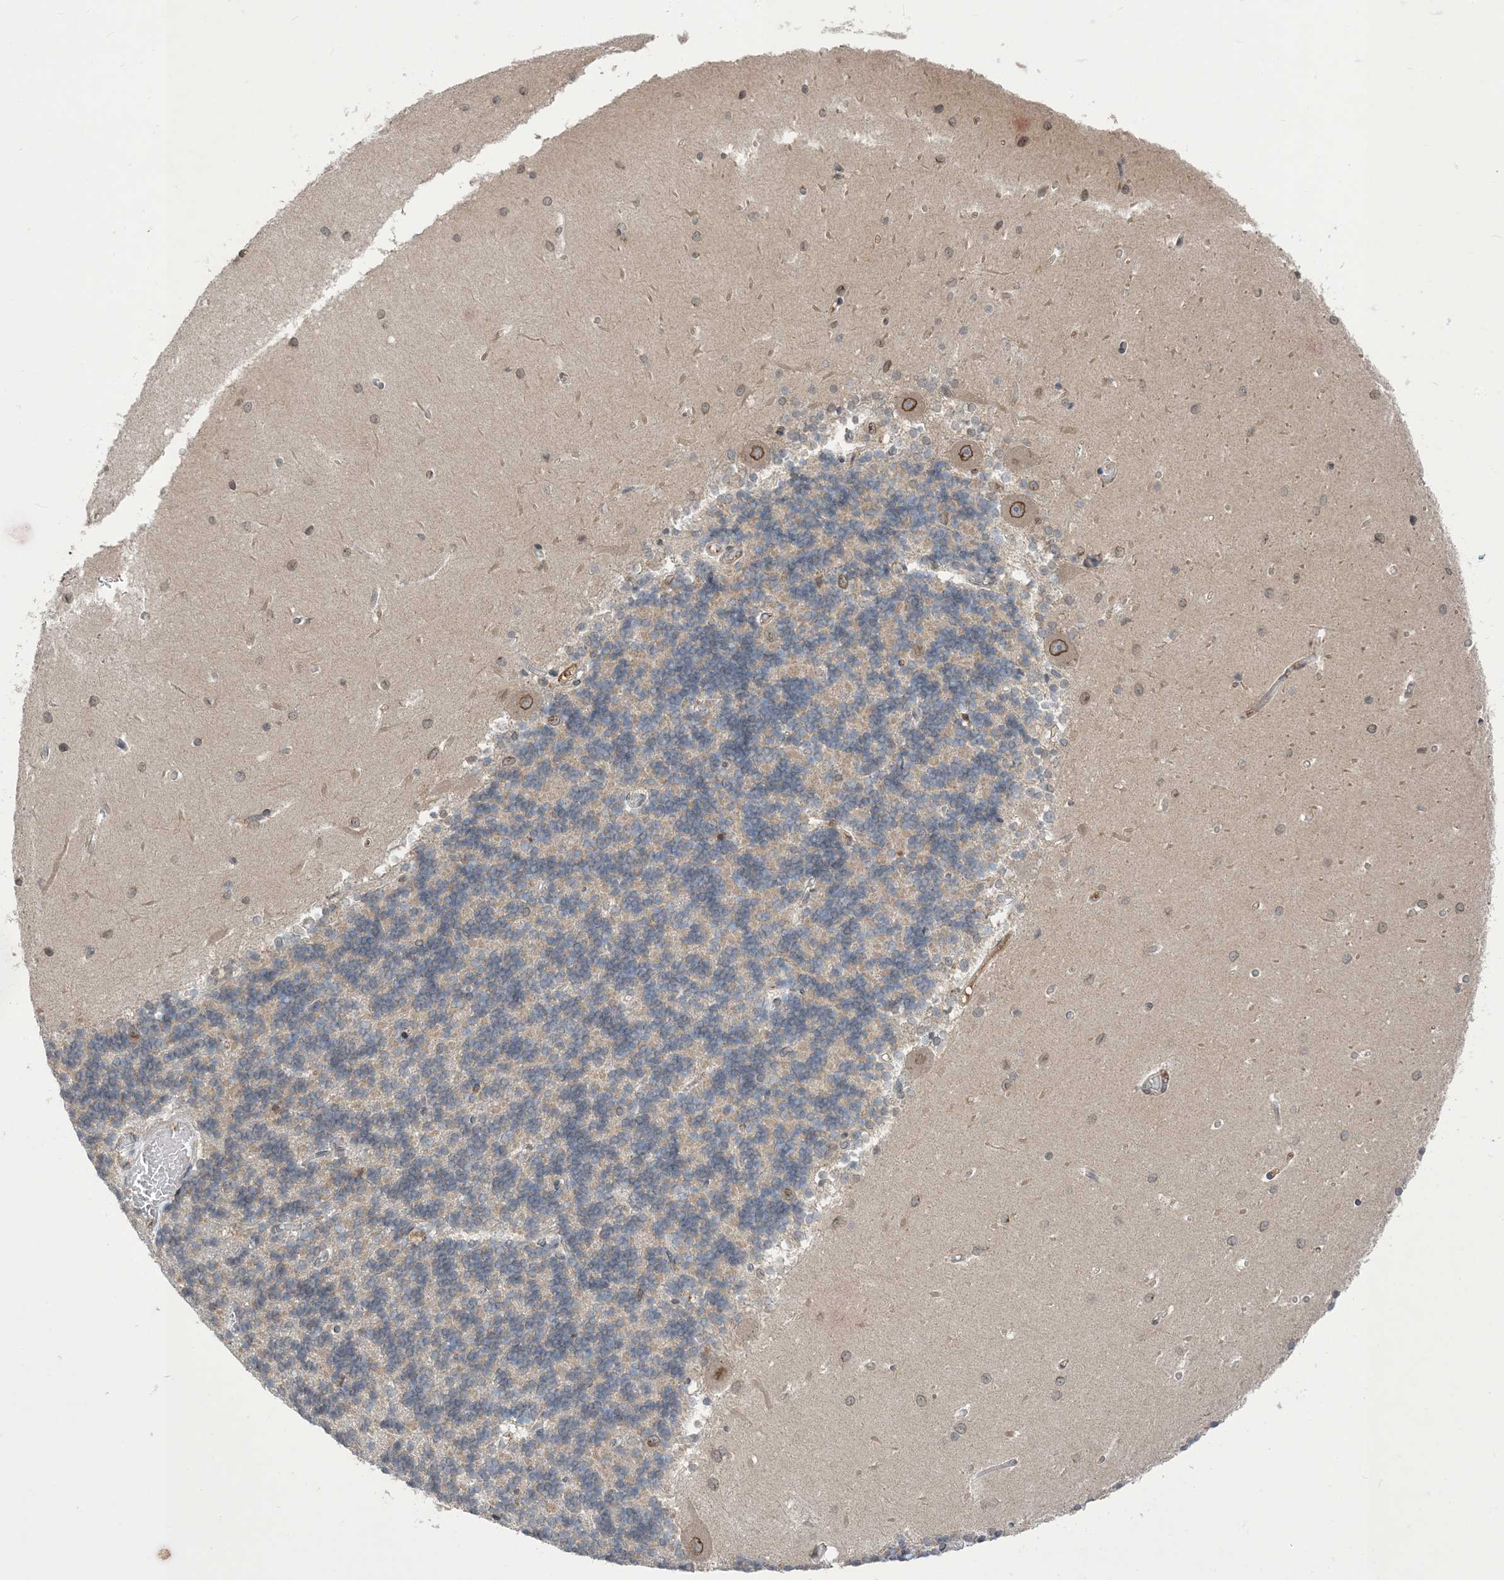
{"staining": {"intensity": "weak", "quantity": "<25%", "location": "cytoplasmic/membranous"}, "tissue": "cerebellum", "cell_type": "Cells in granular layer", "image_type": "normal", "snomed": [{"axis": "morphology", "description": "Normal tissue, NOS"}, {"axis": "topography", "description": "Cerebellum"}], "caption": "This is an immunohistochemistry image of benign cerebellum. There is no positivity in cells in granular layer.", "gene": "NAGK", "patient": {"sex": "male", "age": 37}}